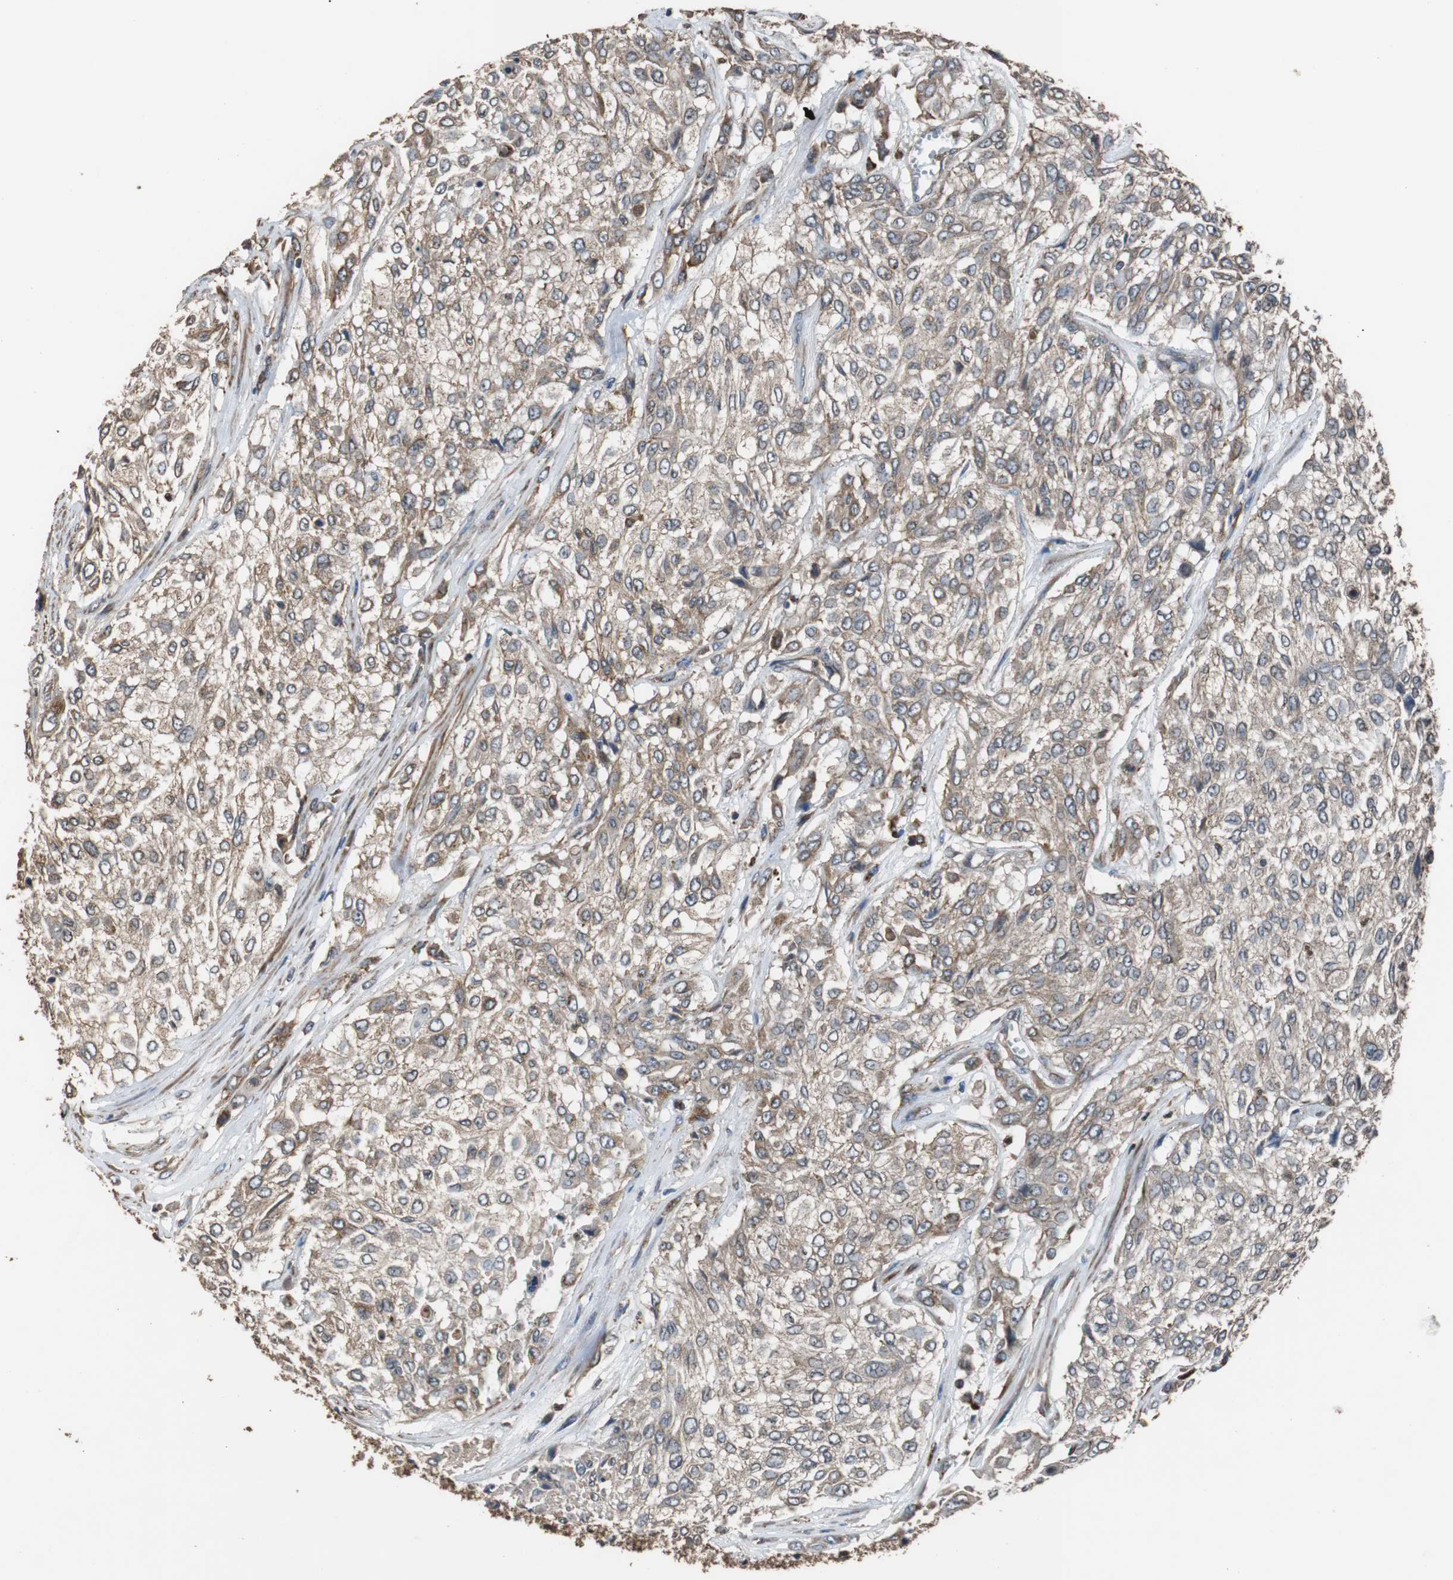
{"staining": {"intensity": "weak", "quantity": ">75%", "location": "cytoplasmic/membranous"}, "tissue": "urothelial cancer", "cell_type": "Tumor cells", "image_type": "cancer", "snomed": [{"axis": "morphology", "description": "Urothelial carcinoma, High grade"}, {"axis": "topography", "description": "Urinary bladder"}], "caption": "A brown stain highlights weak cytoplasmic/membranous positivity of a protein in urothelial cancer tumor cells.", "gene": "PITRM1", "patient": {"sex": "male", "age": 57}}